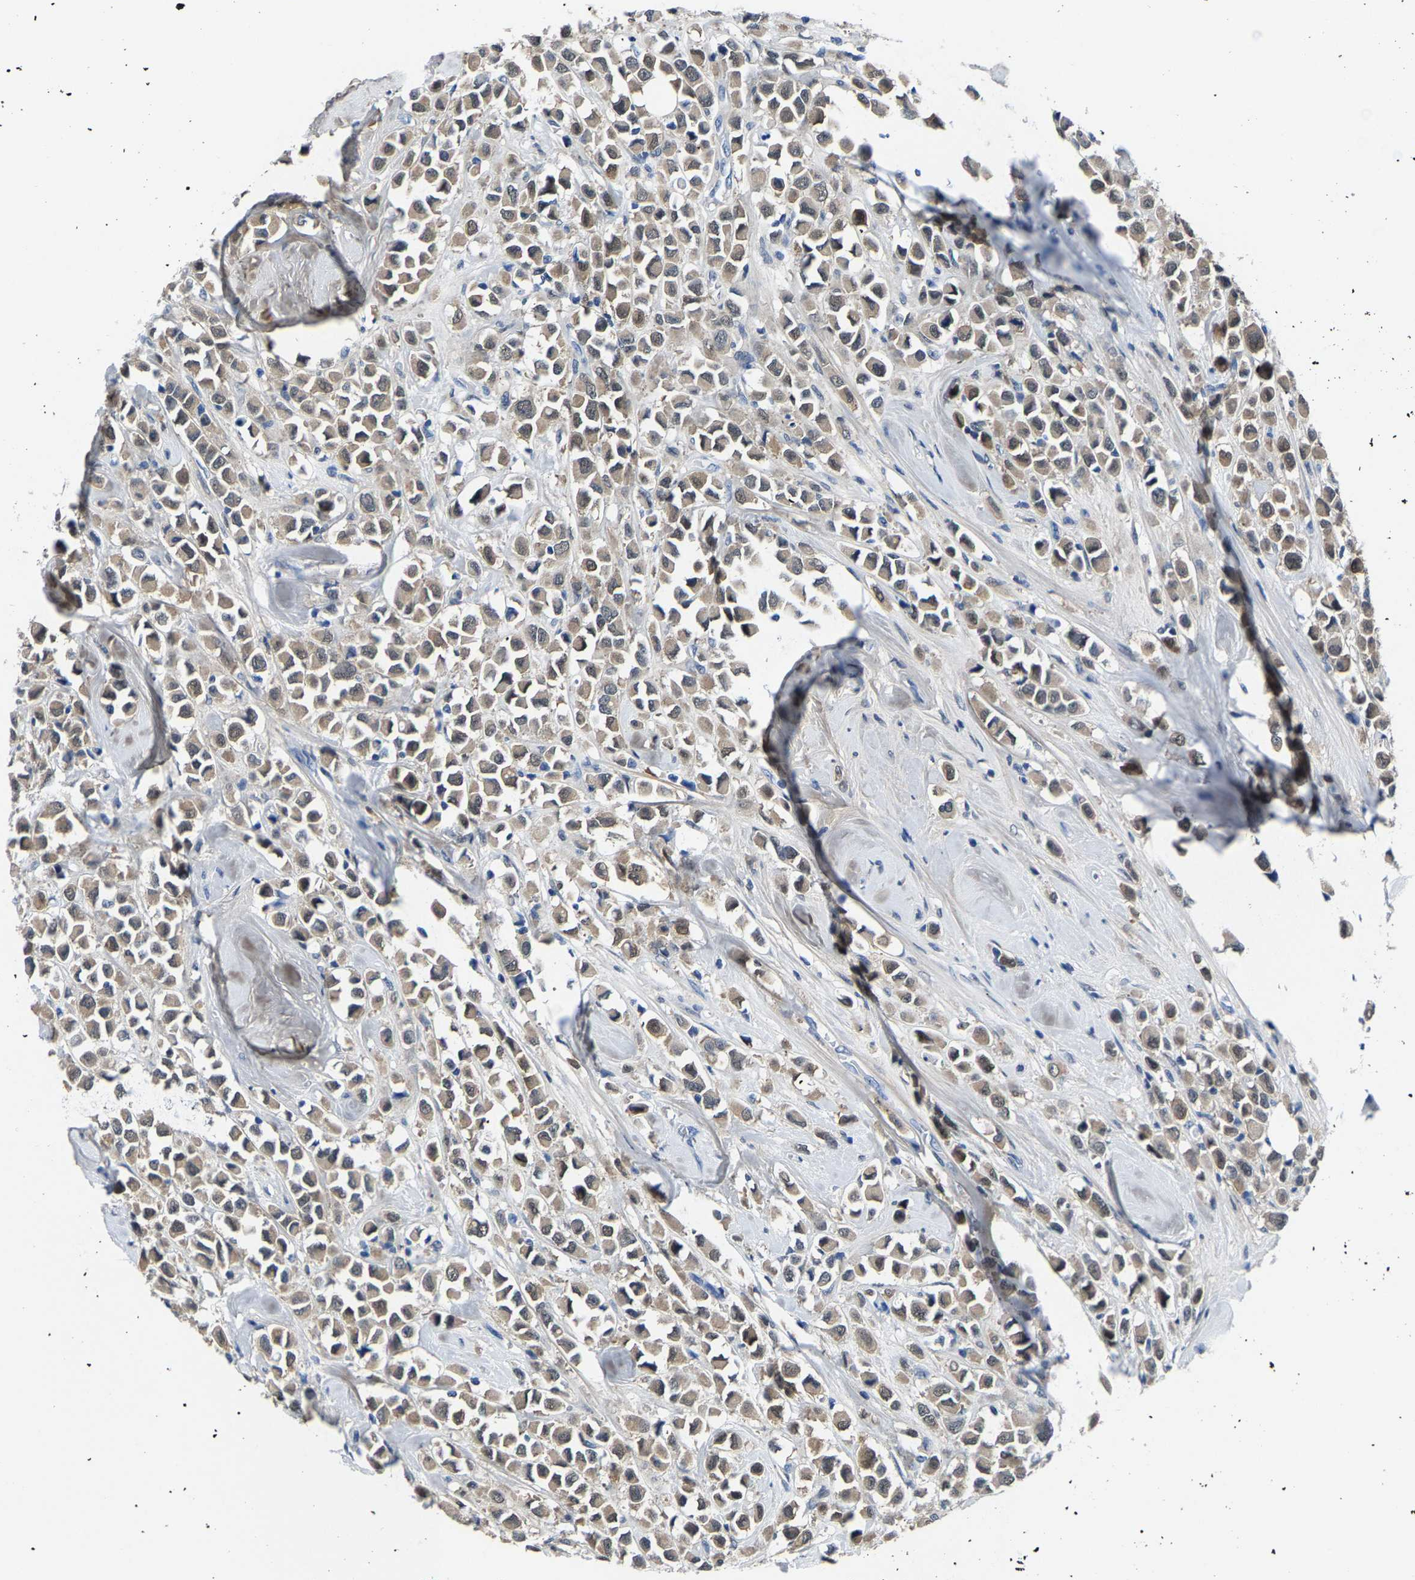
{"staining": {"intensity": "weak", "quantity": ">75%", "location": "cytoplasmic/membranous"}, "tissue": "breast cancer", "cell_type": "Tumor cells", "image_type": "cancer", "snomed": [{"axis": "morphology", "description": "Duct carcinoma"}, {"axis": "topography", "description": "Breast"}], "caption": "The immunohistochemical stain shows weak cytoplasmic/membranous expression in tumor cells of breast cancer (infiltrating ductal carcinoma) tissue. (Stains: DAB (3,3'-diaminobenzidine) in brown, nuclei in blue, Microscopy: brightfield microscopy at high magnification).", "gene": "SSH3", "patient": {"sex": "female", "age": 61}}